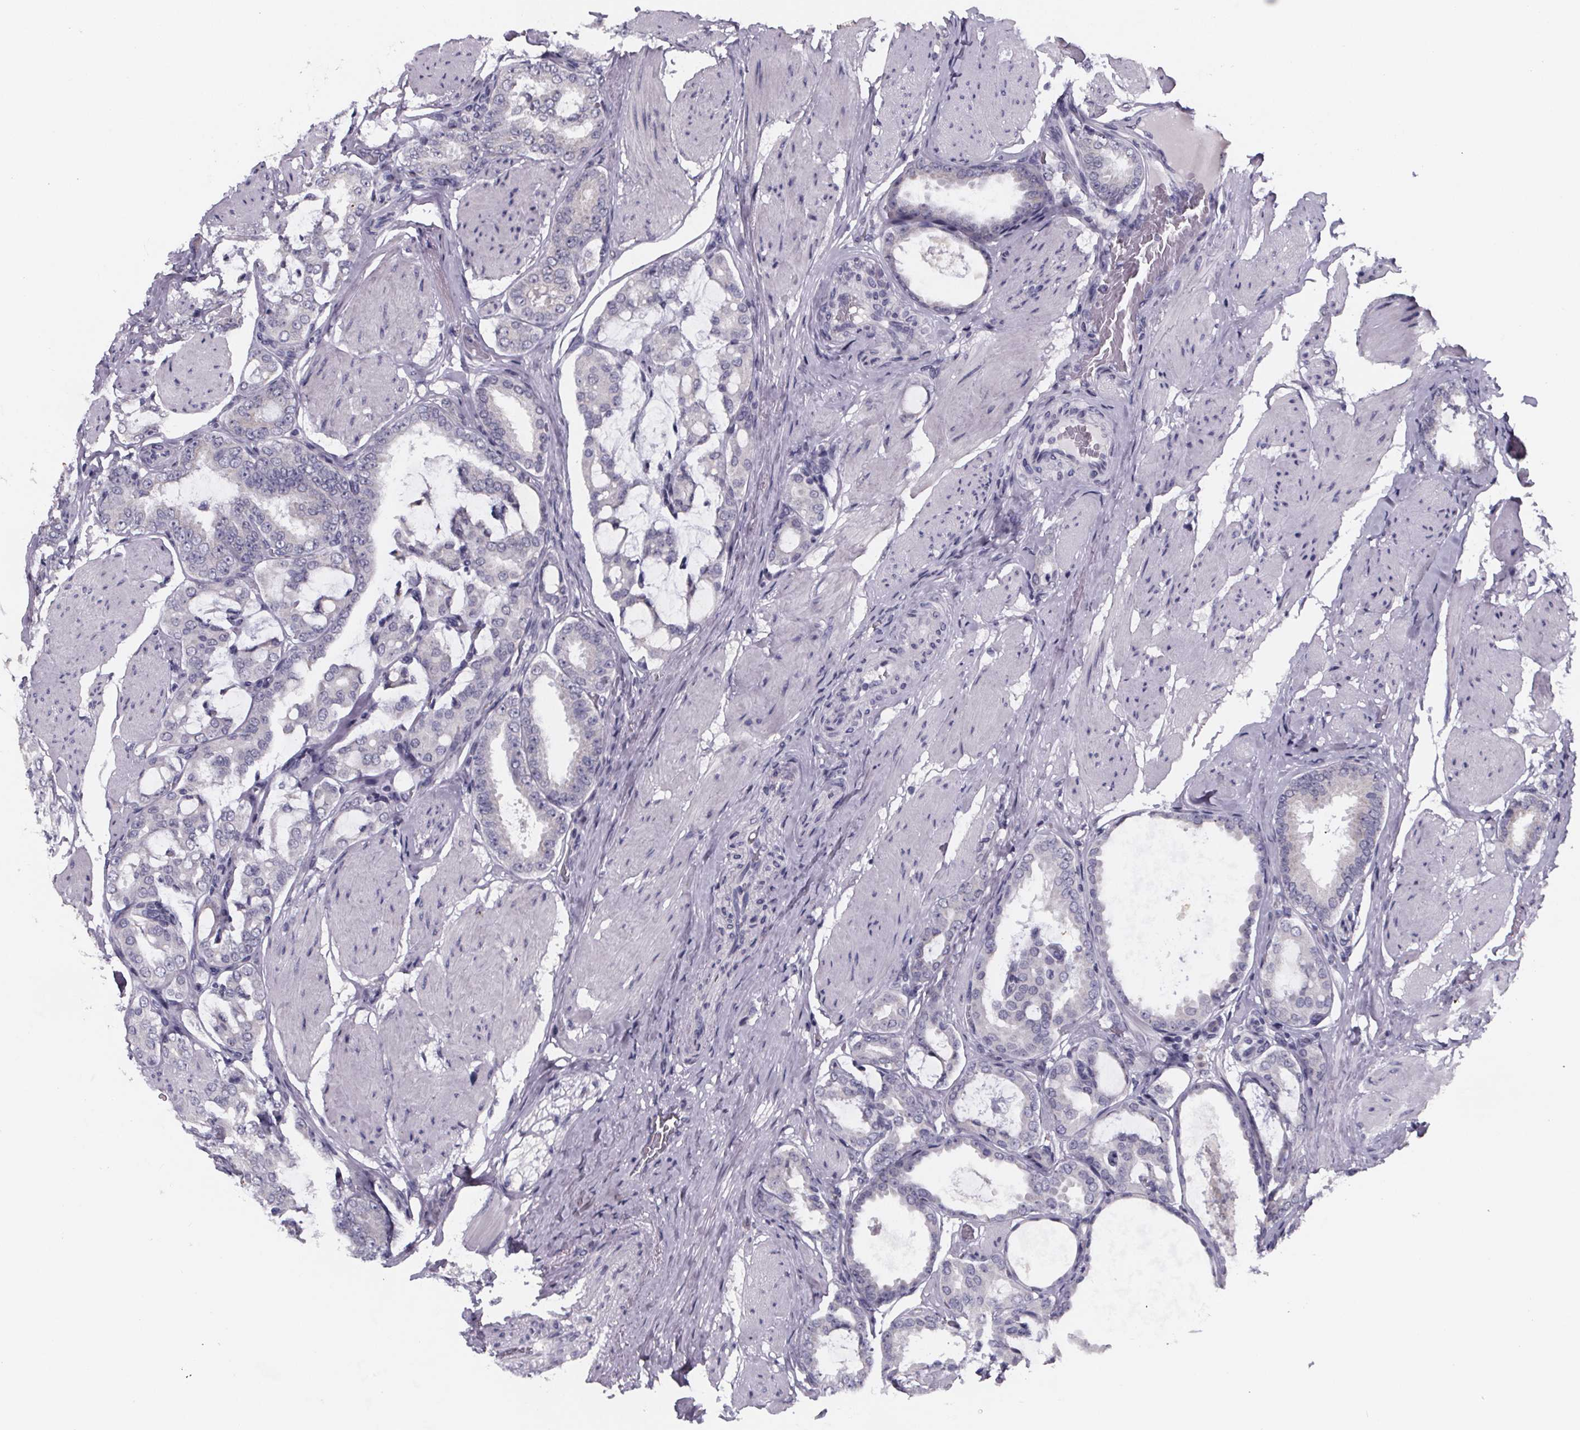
{"staining": {"intensity": "negative", "quantity": "none", "location": "none"}, "tissue": "prostate cancer", "cell_type": "Tumor cells", "image_type": "cancer", "snomed": [{"axis": "morphology", "description": "Adenocarcinoma, High grade"}, {"axis": "topography", "description": "Prostate"}], "caption": "Immunohistochemical staining of prostate cancer (adenocarcinoma (high-grade)) shows no significant positivity in tumor cells.", "gene": "PAH", "patient": {"sex": "male", "age": 63}}